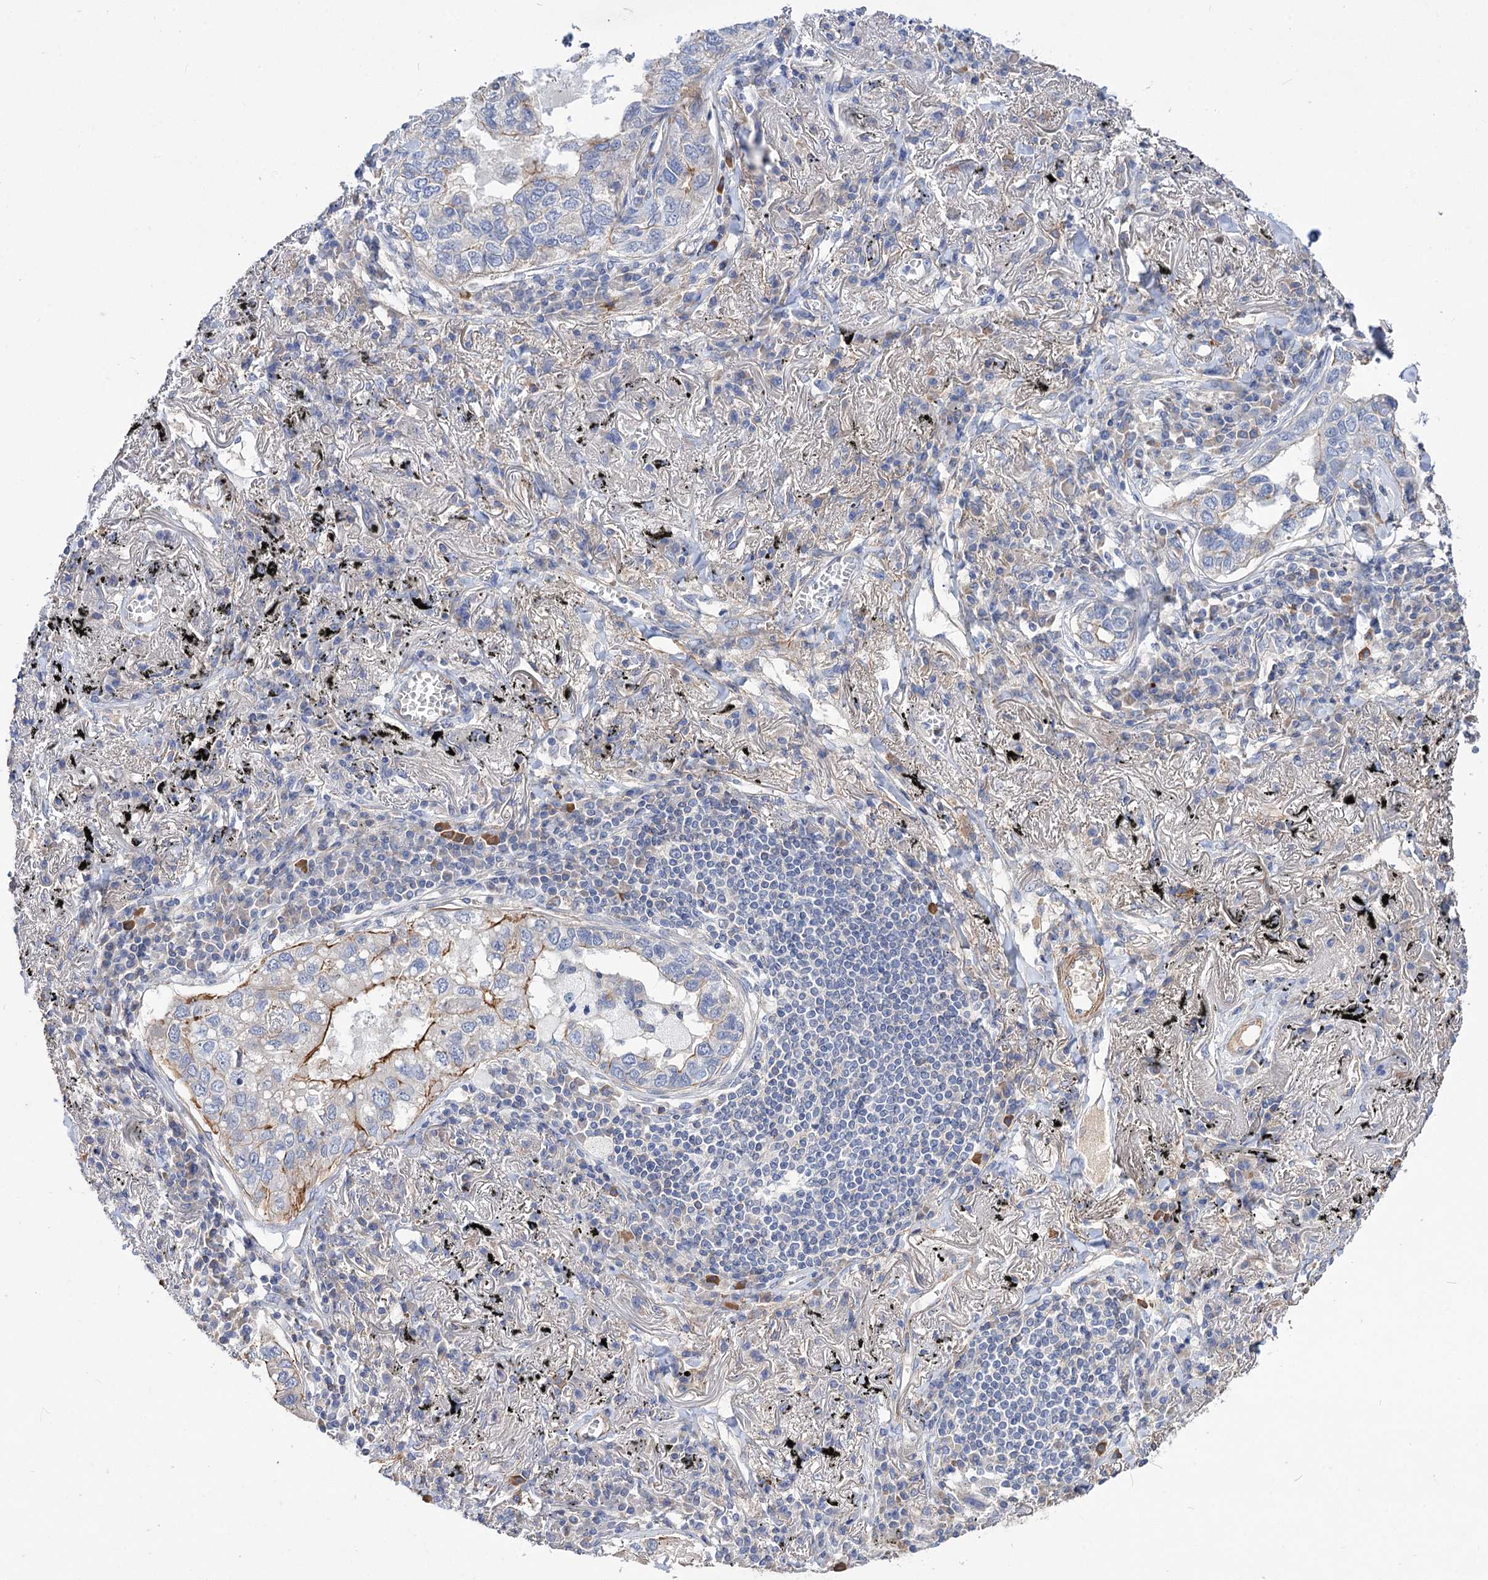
{"staining": {"intensity": "moderate", "quantity": "<25%", "location": "cytoplasmic/membranous"}, "tissue": "lung cancer", "cell_type": "Tumor cells", "image_type": "cancer", "snomed": [{"axis": "morphology", "description": "Adenocarcinoma, NOS"}, {"axis": "topography", "description": "Lung"}], "caption": "Protein staining of lung adenocarcinoma tissue exhibits moderate cytoplasmic/membranous staining in approximately <25% of tumor cells. (Brightfield microscopy of DAB IHC at high magnification).", "gene": "NUDCD2", "patient": {"sex": "male", "age": 65}}